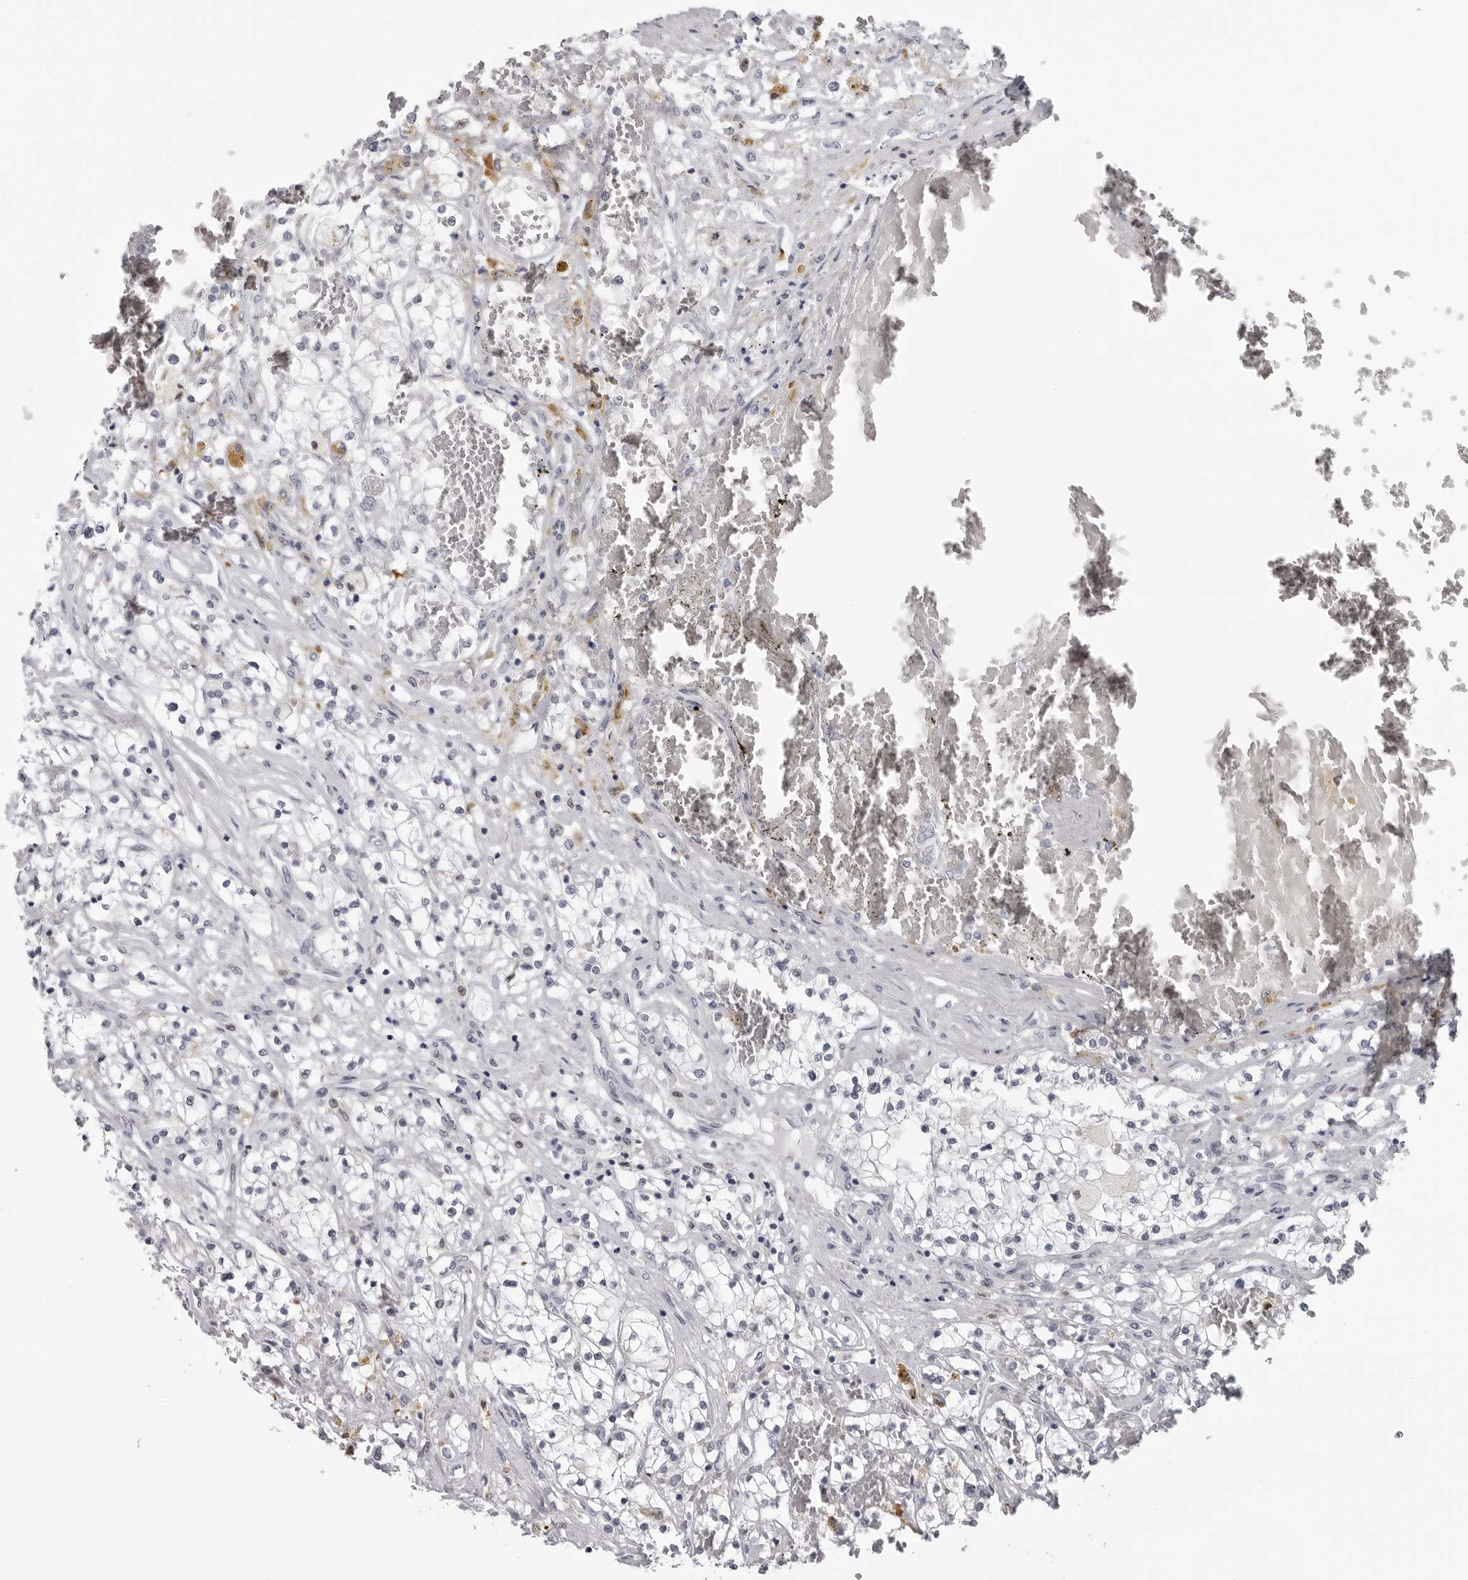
{"staining": {"intensity": "negative", "quantity": "none", "location": "none"}, "tissue": "renal cancer", "cell_type": "Tumor cells", "image_type": "cancer", "snomed": [{"axis": "morphology", "description": "Normal tissue, NOS"}, {"axis": "morphology", "description": "Adenocarcinoma, NOS"}, {"axis": "topography", "description": "Kidney"}], "caption": "Renal cancer (adenocarcinoma) was stained to show a protein in brown. There is no significant staining in tumor cells.", "gene": "OPLAH", "patient": {"sex": "male", "age": 68}}